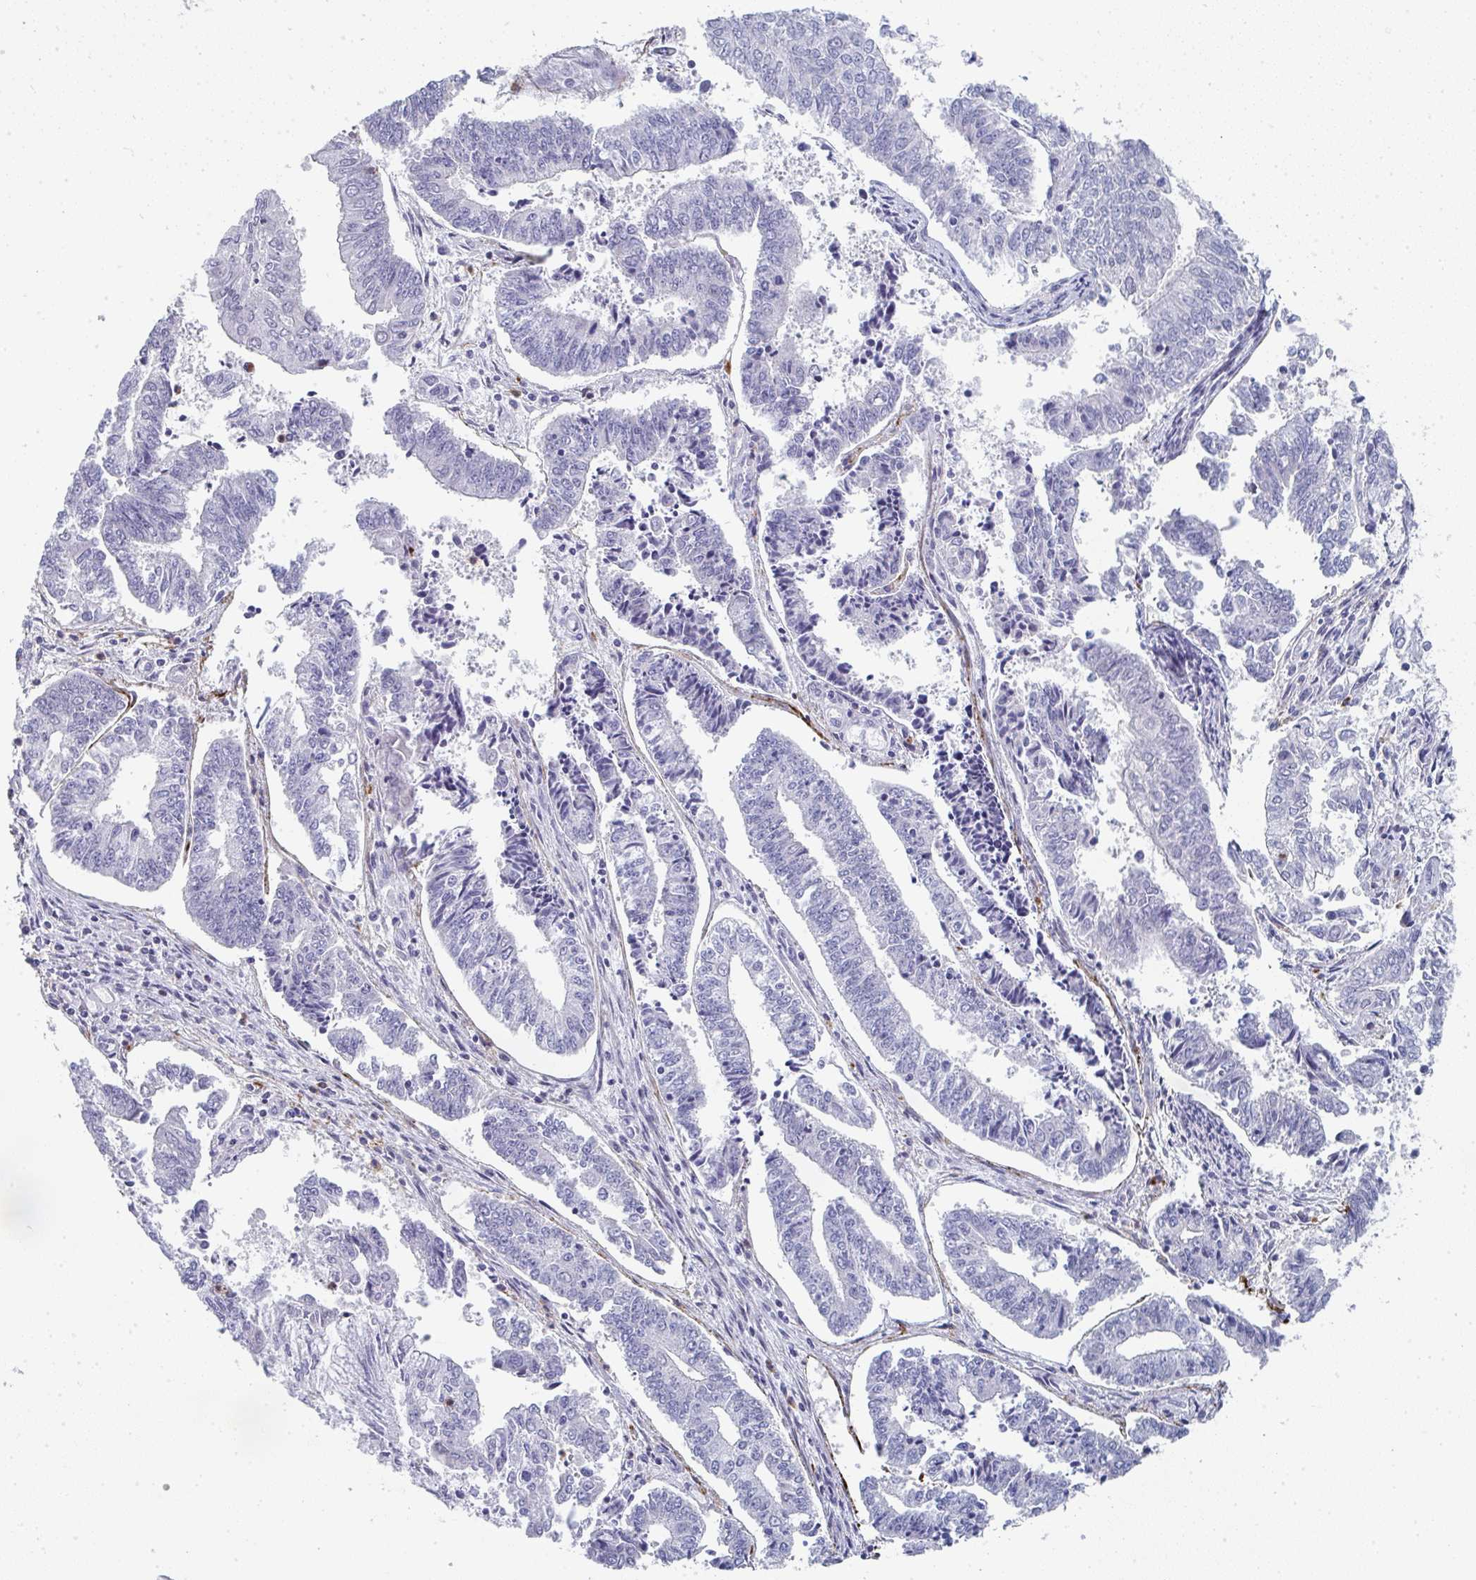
{"staining": {"intensity": "negative", "quantity": "none", "location": "none"}, "tissue": "endometrial cancer", "cell_type": "Tumor cells", "image_type": "cancer", "snomed": [{"axis": "morphology", "description": "Adenocarcinoma, NOS"}, {"axis": "topography", "description": "Endometrium"}], "caption": "Immunohistochemistry (IHC) micrograph of neoplastic tissue: adenocarcinoma (endometrial) stained with DAB (3,3'-diaminobenzidine) demonstrates no significant protein positivity in tumor cells.", "gene": "A1CF", "patient": {"sex": "female", "age": 61}}